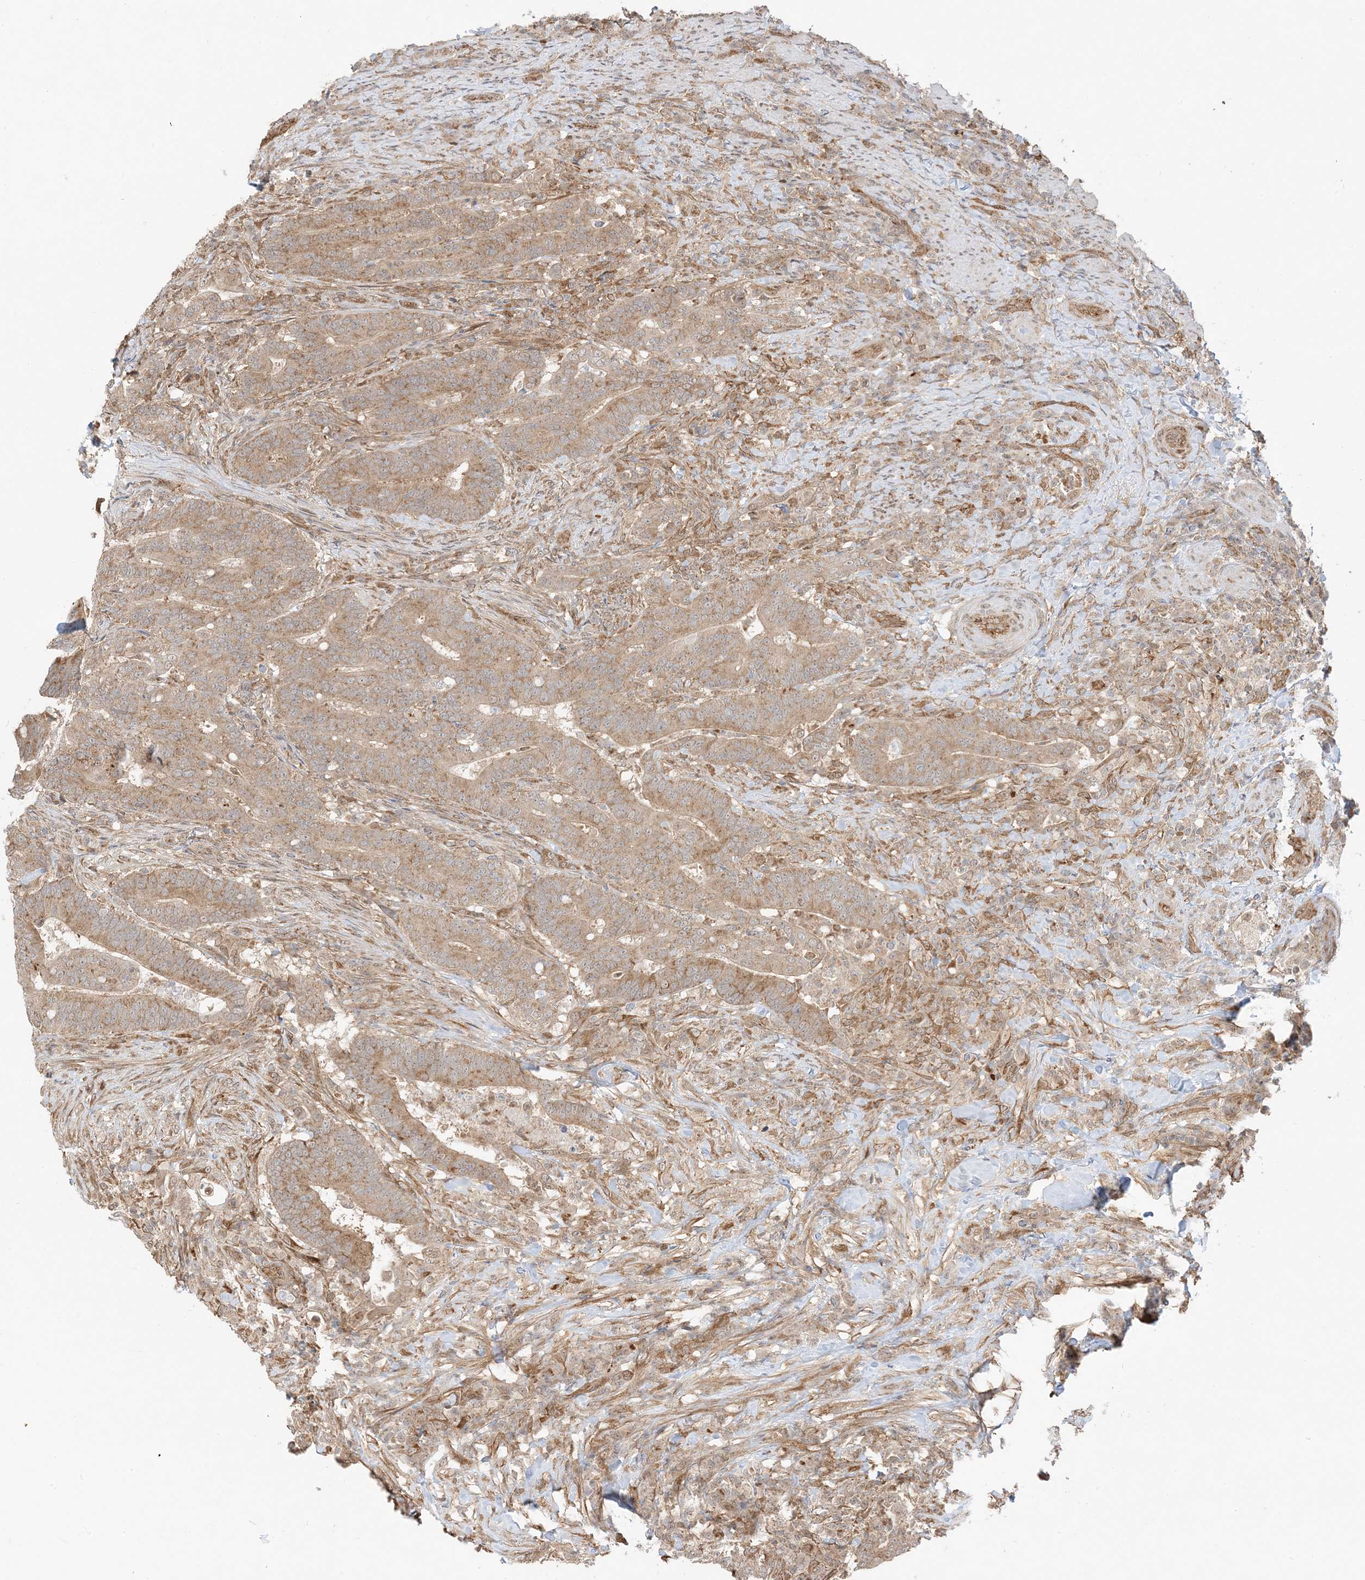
{"staining": {"intensity": "moderate", "quantity": ">75%", "location": "cytoplasmic/membranous"}, "tissue": "colorectal cancer", "cell_type": "Tumor cells", "image_type": "cancer", "snomed": [{"axis": "morphology", "description": "Adenocarcinoma, NOS"}, {"axis": "topography", "description": "Colon"}], "caption": "Tumor cells exhibit medium levels of moderate cytoplasmic/membranous staining in approximately >75% of cells in adenocarcinoma (colorectal). (Brightfield microscopy of DAB IHC at high magnification).", "gene": "UBAP2L", "patient": {"sex": "female", "age": 66}}